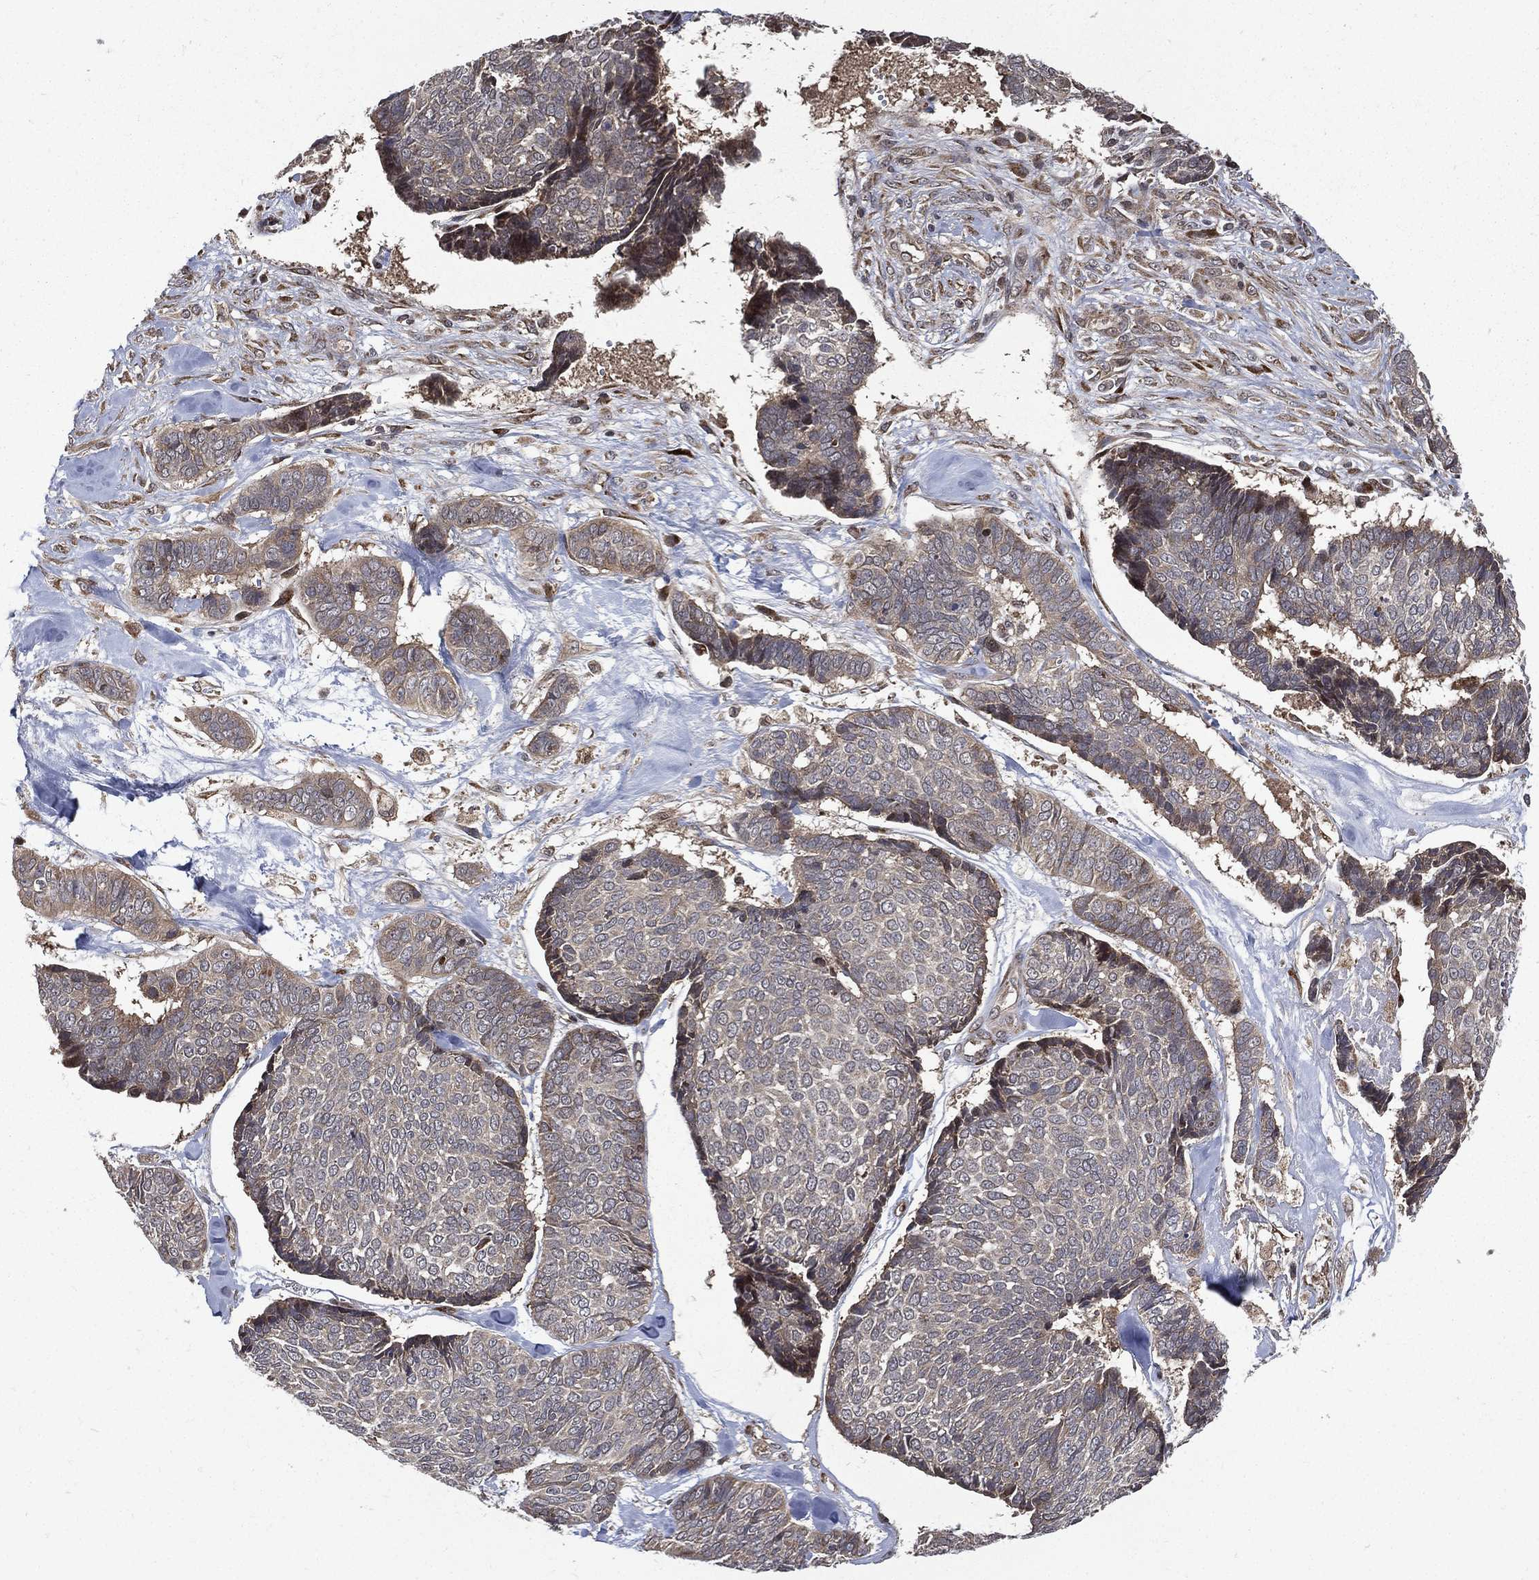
{"staining": {"intensity": "negative", "quantity": "none", "location": "none"}, "tissue": "skin cancer", "cell_type": "Tumor cells", "image_type": "cancer", "snomed": [{"axis": "morphology", "description": "Basal cell carcinoma"}, {"axis": "topography", "description": "Skin"}], "caption": "Tumor cells show no significant protein expression in basal cell carcinoma (skin).", "gene": "RAB11FIP4", "patient": {"sex": "male", "age": 86}}